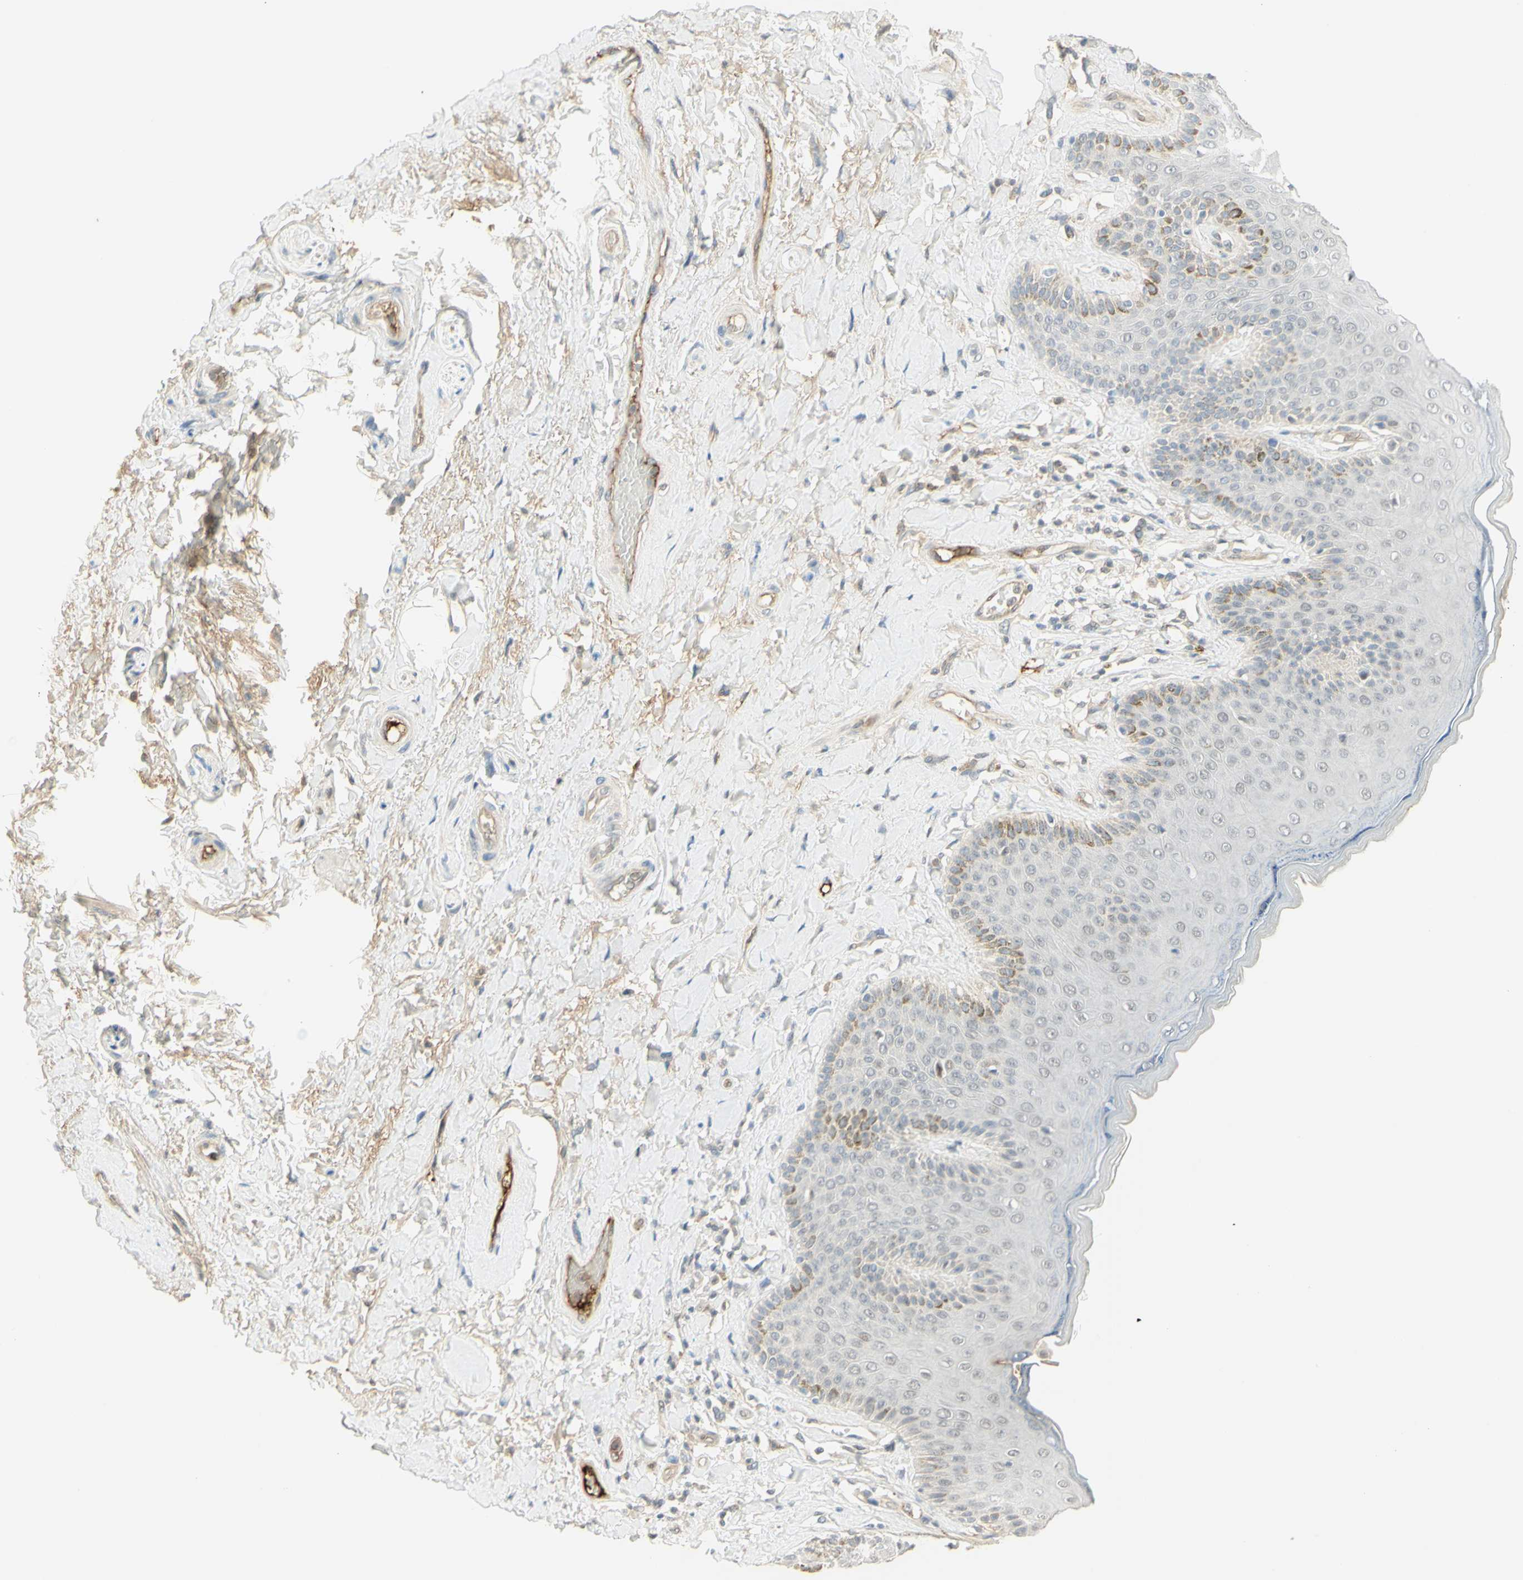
{"staining": {"intensity": "weak", "quantity": "<25%", "location": "cytoplasmic/membranous,nuclear"}, "tissue": "skin", "cell_type": "Epidermal cells", "image_type": "normal", "snomed": [{"axis": "morphology", "description": "Normal tissue, NOS"}, {"axis": "topography", "description": "Anal"}], "caption": "A high-resolution histopathology image shows immunohistochemistry staining of normal skin, which exhibits no significant expression in epidermal cells. The staining is performed using DAB brown chromogen with nuclei counter-stained in using hematoxylin.", "gene": "ANGPT2", "patient": {"sex": "male", "age": 69}}